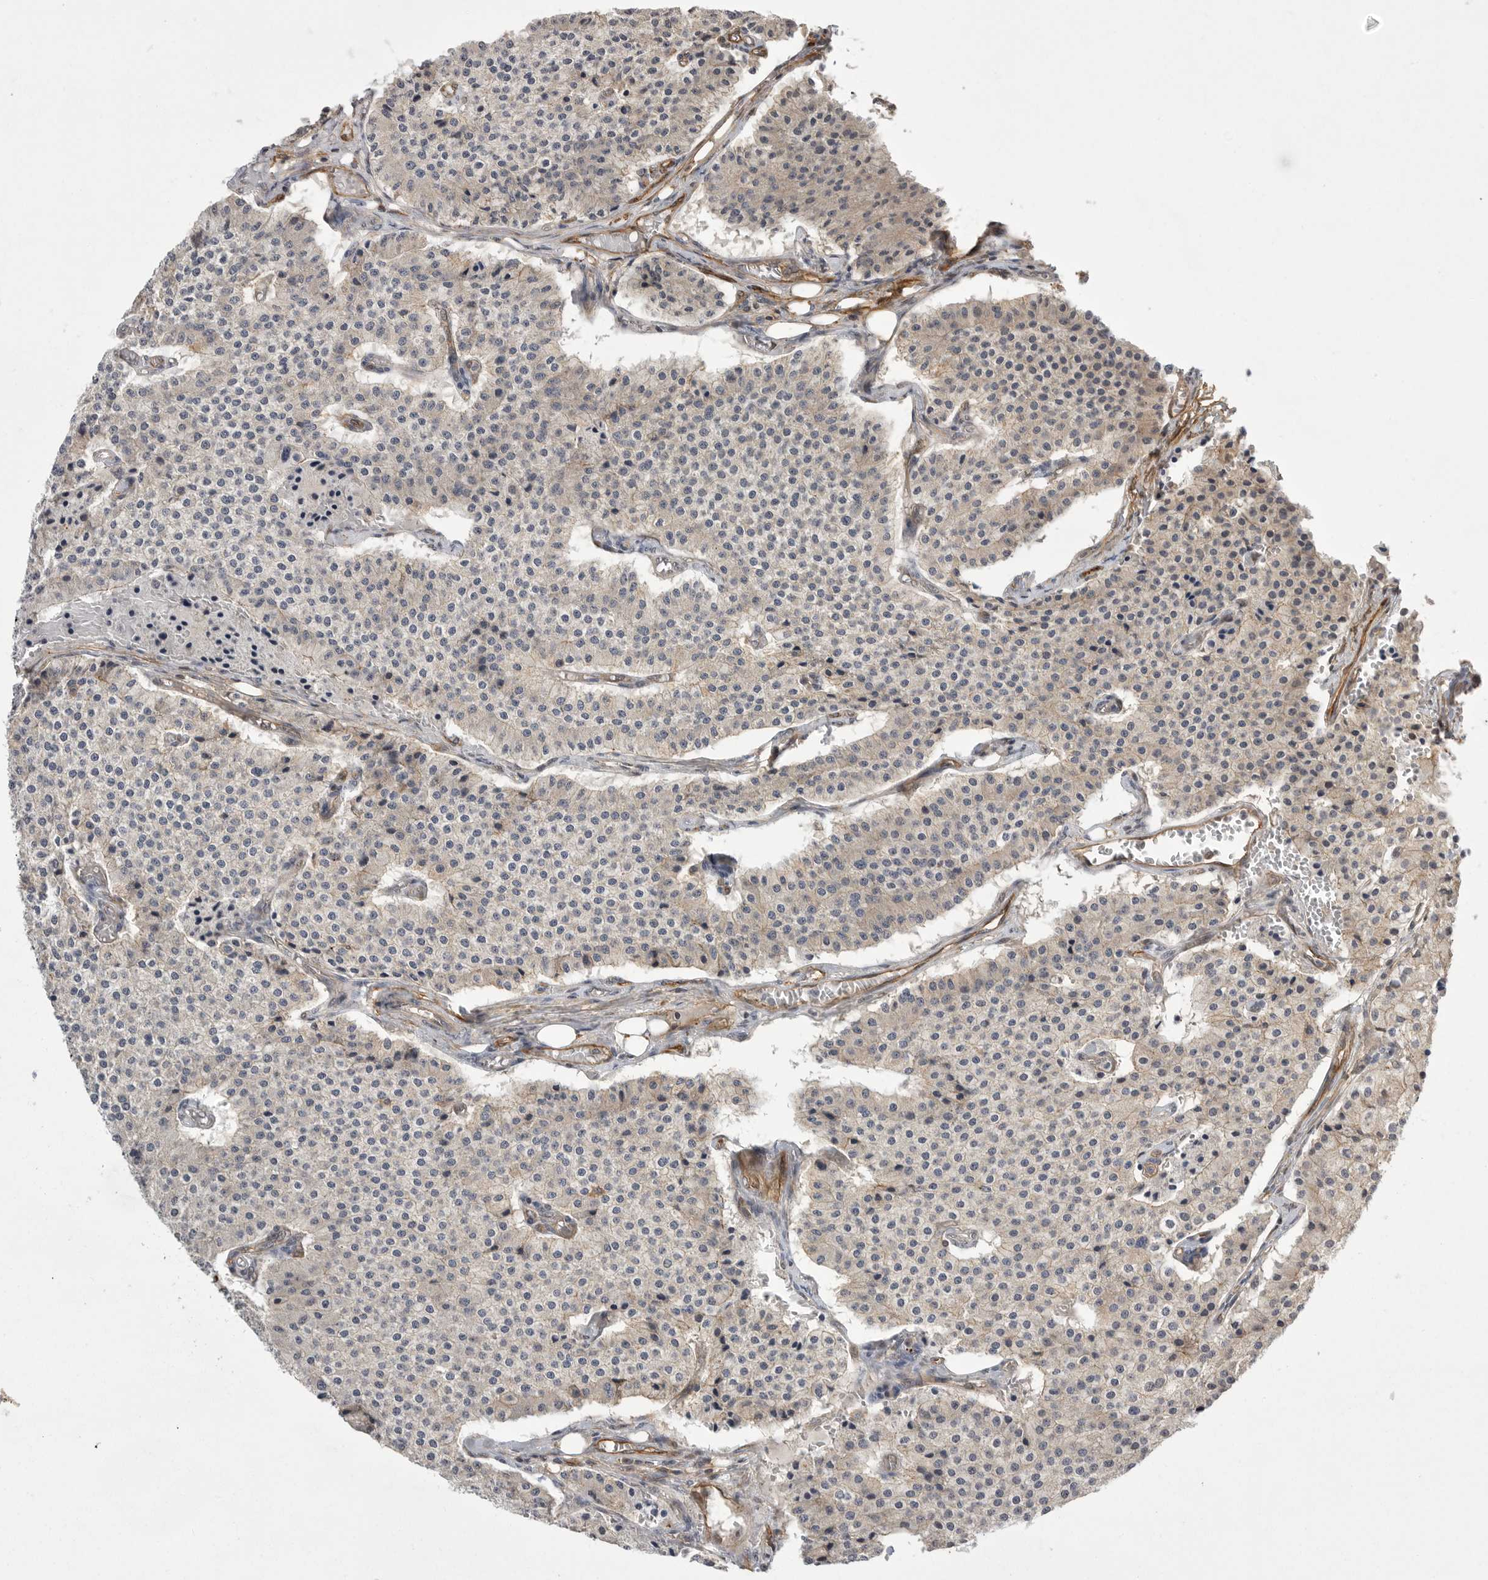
{"staining": {"intensity": "negative", "quantity": "none", "location": "none"}, "tissue": "carcinoid", "cell_type": "Tumor cells", "image_type": "cancer", "snomed": [{"axis": "morphology", "description": "Carcinoid, malignant, NOS"}, {"axis": "topography", "description": "Colon"}], "caption": "Immunohistochemistry (IHC) of malignant carcinoid shows no staining in tumor cells.", "gene": "NECTIN1", "patient": {"sex": "female", "age": 52}}